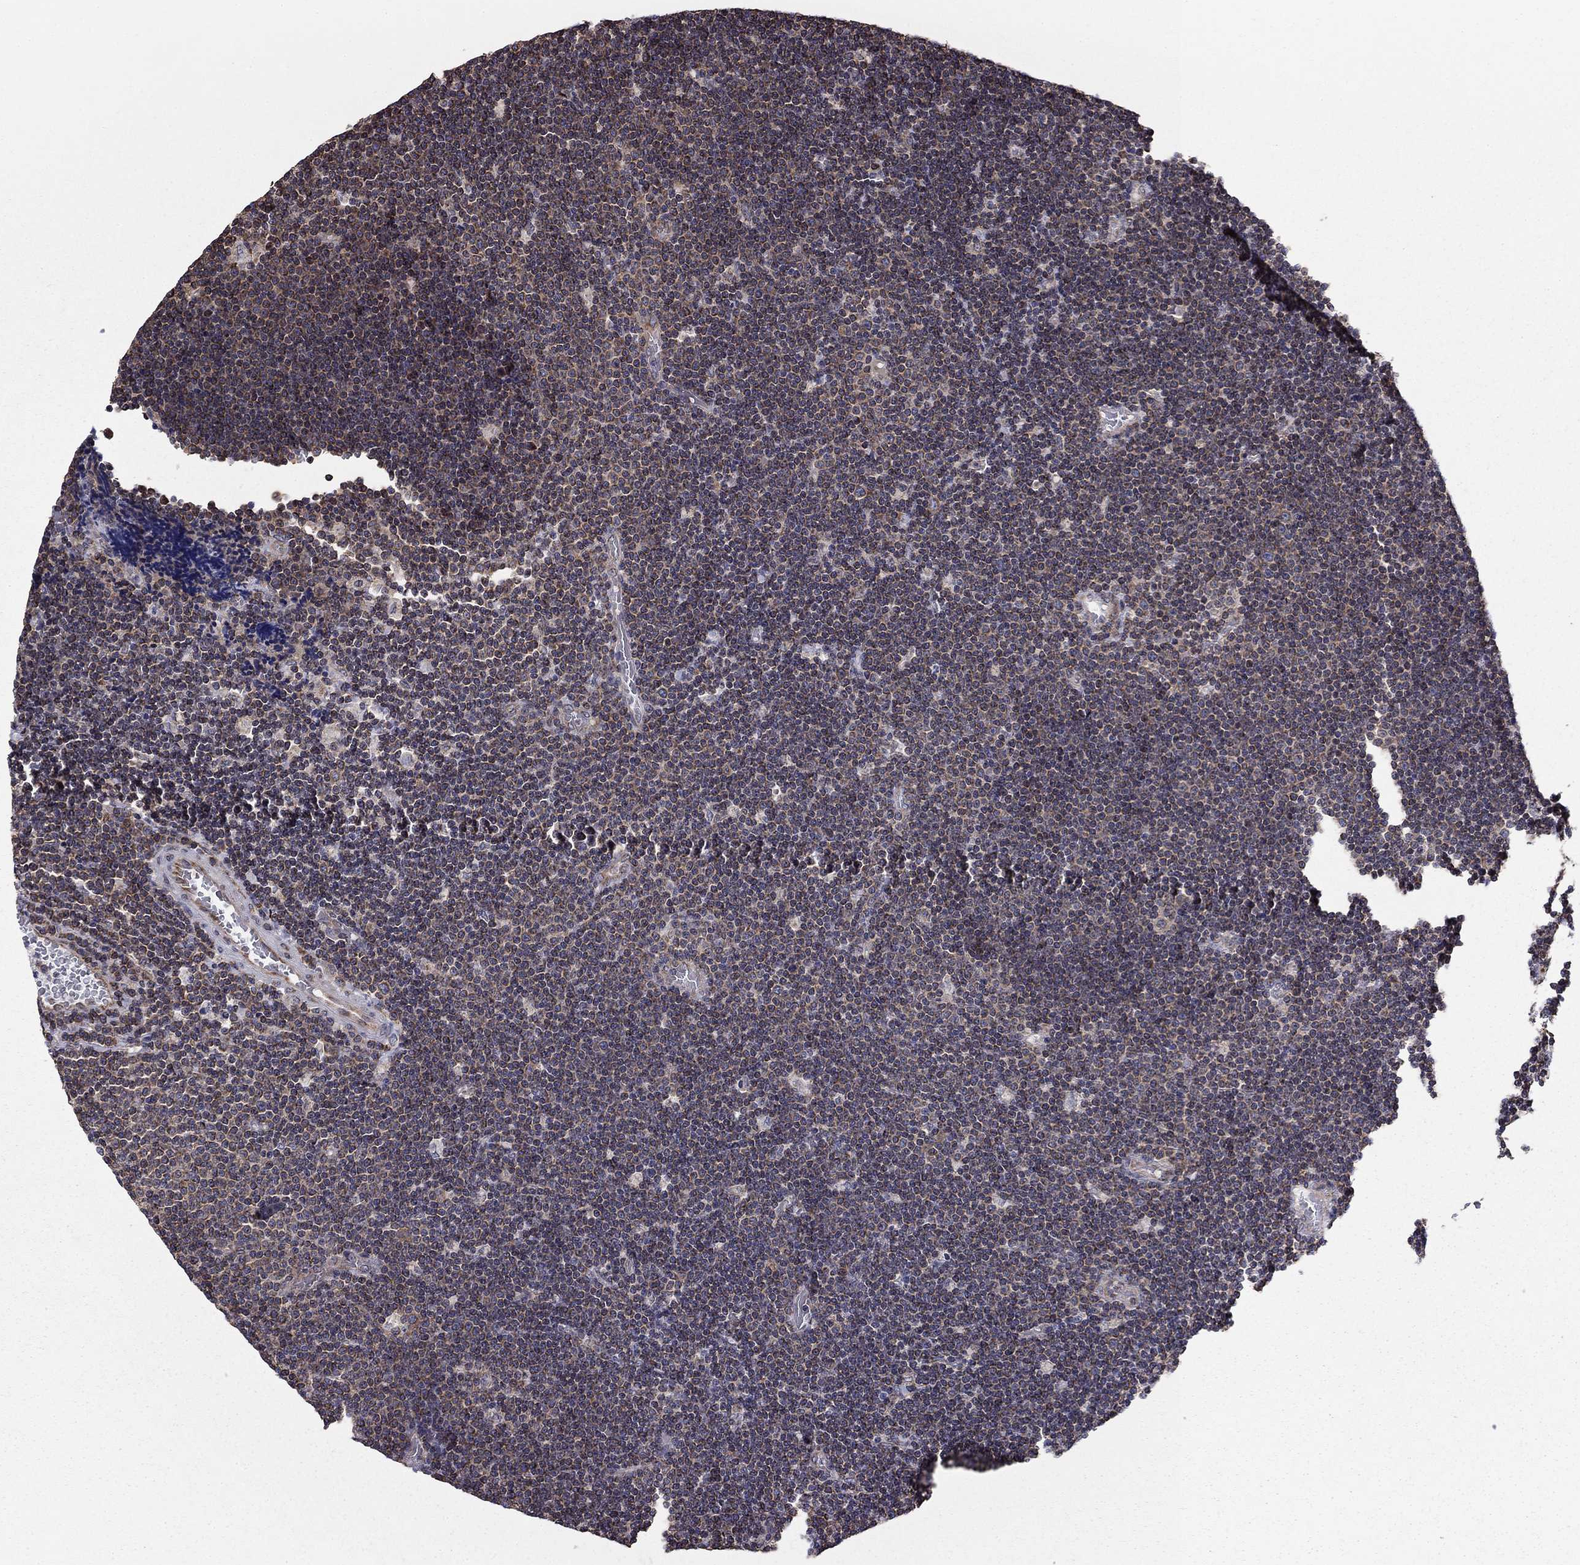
{"staining": {"intensity": "moderate", "quantity": "<25%", "location": "cytoplasmic/membranous"}, "tissue": "lymphoma", "cell_type": "Tumor cells", "image_type": "cancer", "snomed": [{"axis": "morphology", "description": "Malignant lymphoma, non-Hodgkin's type, Low grade"}, {"axis": "topography", "description": "Brain"}], "caption": "Protein staining shows moderate cytoplasmic/membranous staining in approximately <25% of tumor cells in lymphoma.", "gene": "NKIRAS1", "patient": {"sex": "female", "age": 66}}